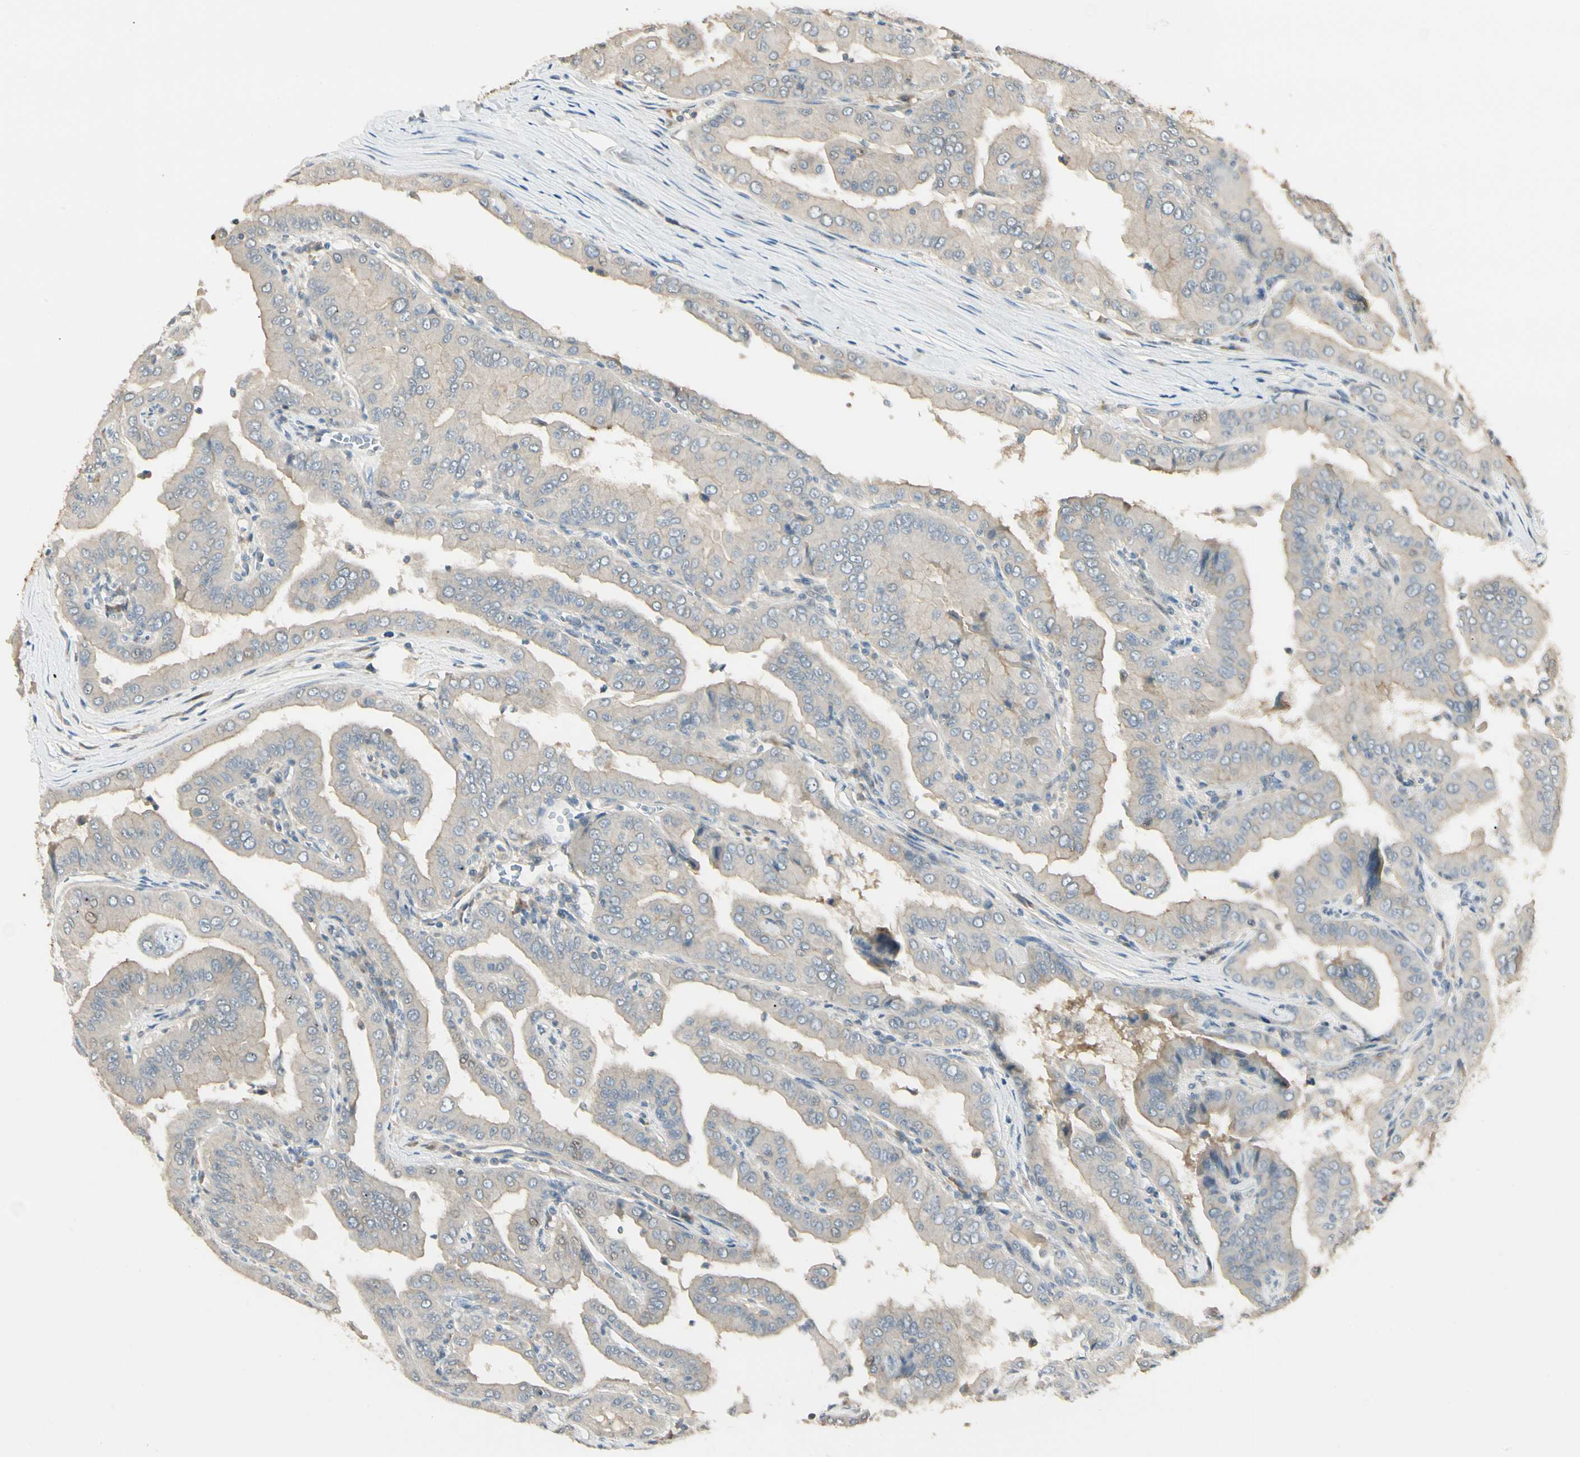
{"staining": {"intensity": "weak", "quantity": "<25%", "location": "cytoplasmic/membranous"}, "tissue": "thyroid cancer", "cell_type": "Tumor cells", "image_type": "cancer", "snomed": [{"axis": "morphology", "description": "Papillary adenocarcinoma, NOS"}, {"axis": "topography", "description": "Thyroid gland"}], "caption": "This is a image of immunohistochemistry (IHC) staining of papillary adenocarcinoma (thyroid), which shows no expression in tumor cells.", "gene": "P3H2", "patient": {"sex": "male", "age": 33}}